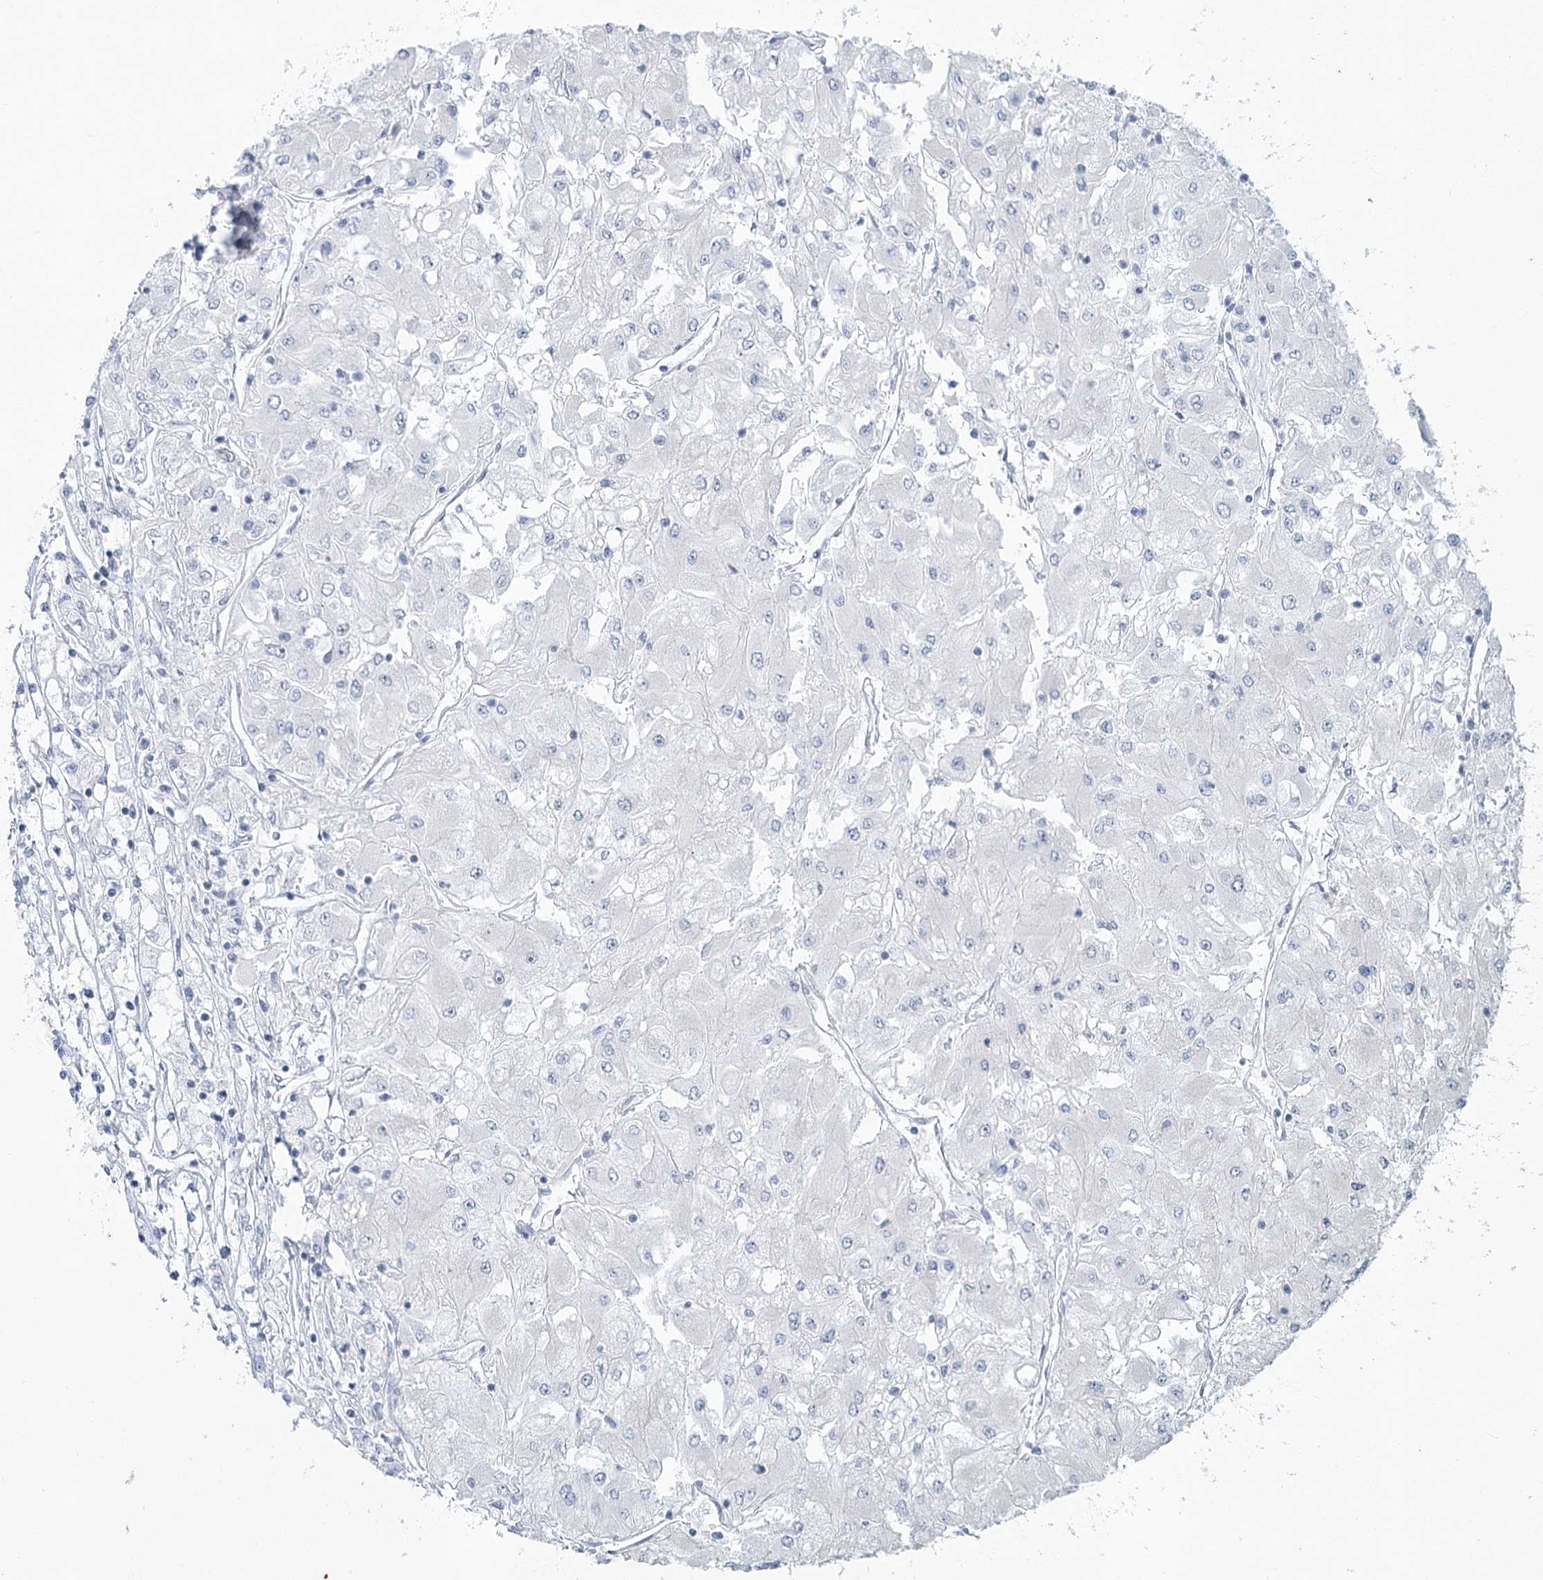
{"staining": {"intensity": "negative", "quantity": "none", "location": "none"}, "tissue": "renal cancer", "cell_type": "Tumor cells", "image_type": "cancer", "snomed": [{"axis": "morphology", "description": "Adenocarcinoma, NOS"}, {"axis": "topography", "description": "Kidney"}], "caption": "DAB immunohistochemical staining of renal cancer reveals no significant expression in tumor cells. (DAB immunohistochemistry (IHC) with hematoxylin counter stain).", "gene": "ABITRAM", "patient": {"sex": "male", "age": 80}}